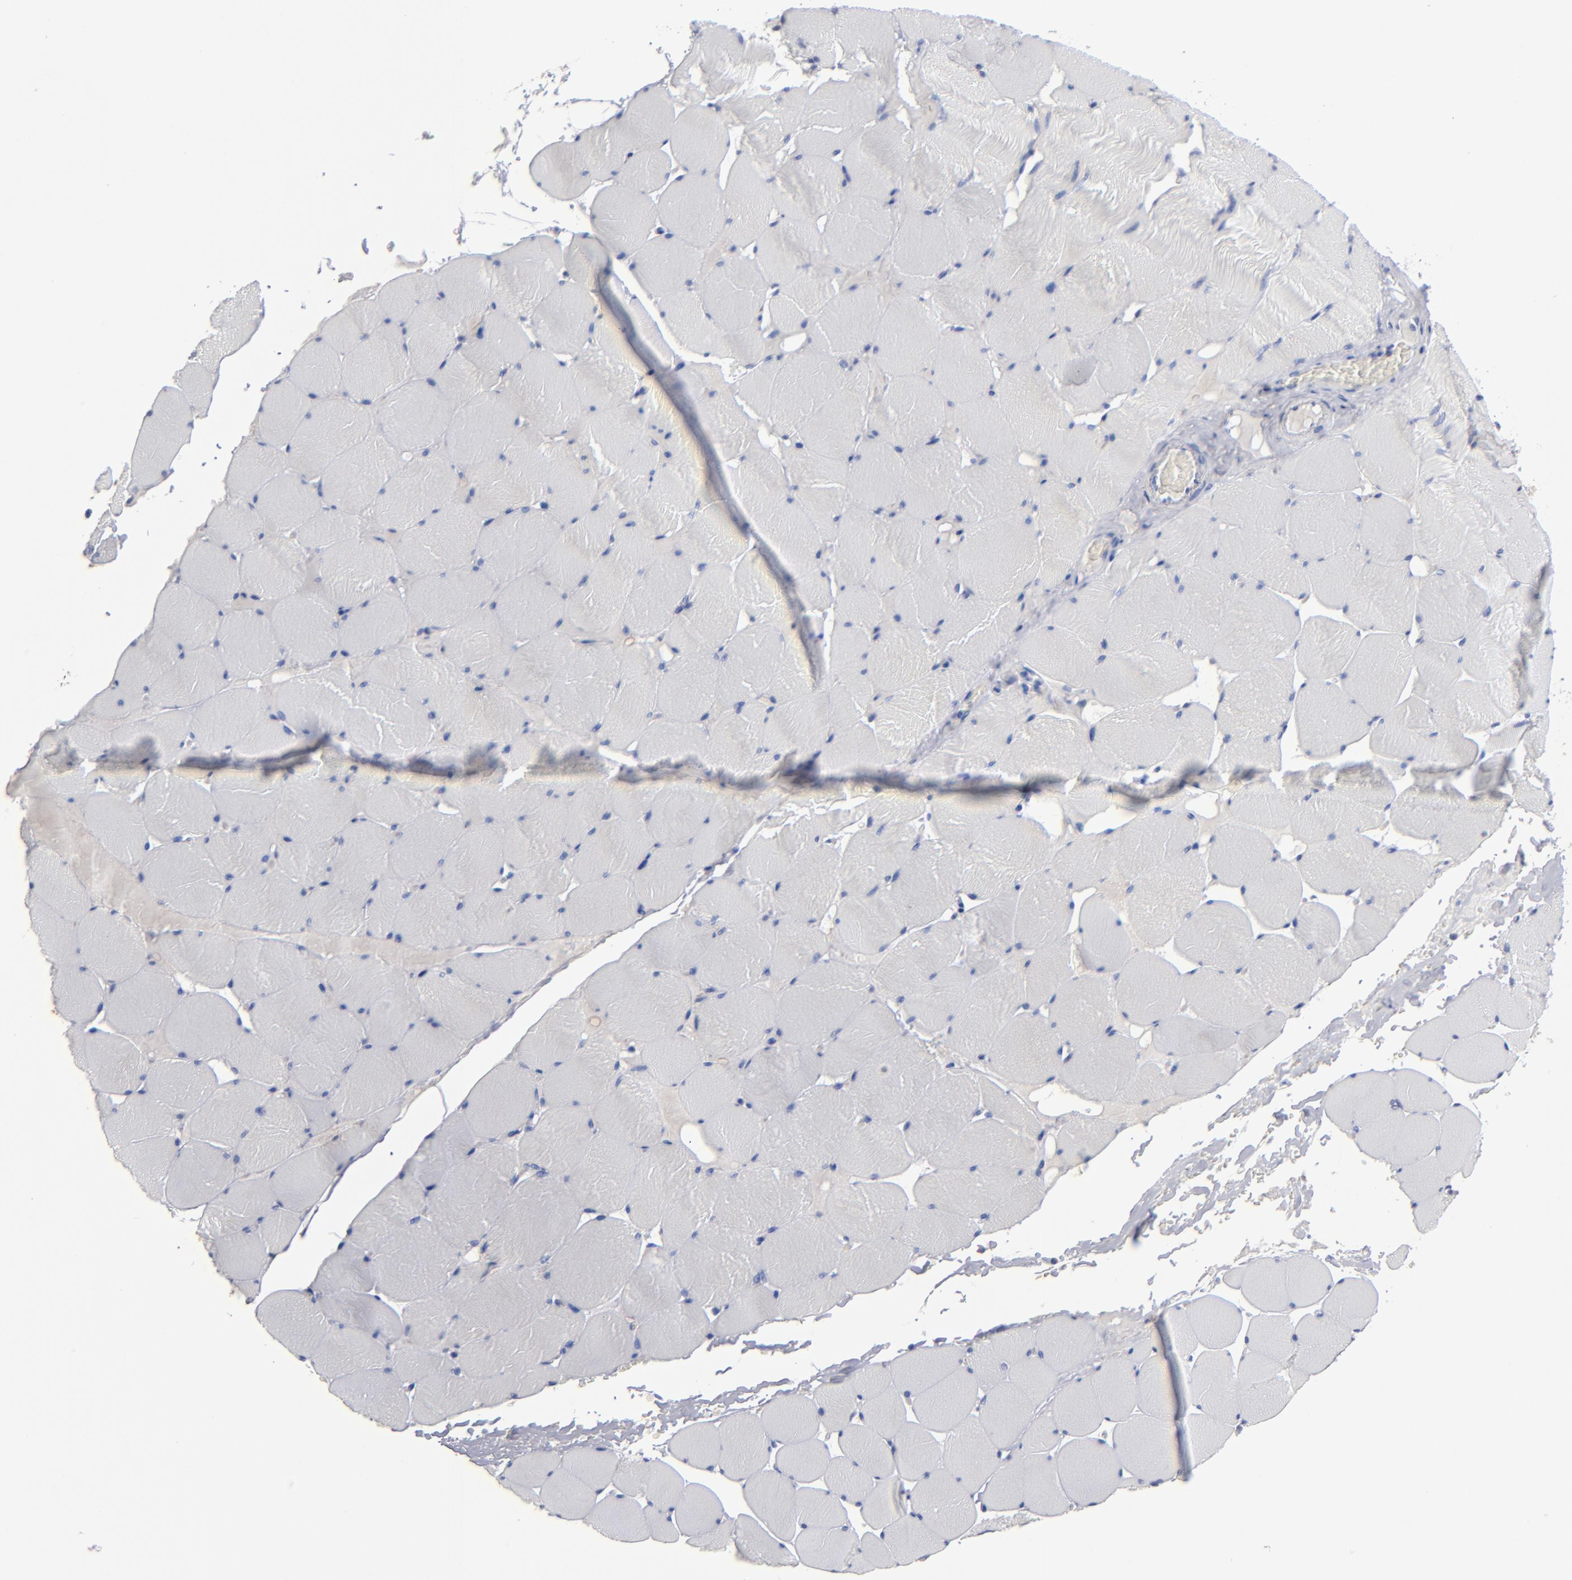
{"staining": {"intensity": "negative", "quantity": "none", "location": "none"}, "tissue": "skeletal muscle", "cell_type": "Myocytes", "image_type": "normal", "snomed": [{"axis": "morphology", "description": "Normal tissue, NOS"}, {"axis": "topography", "description": "Skeletal muscle"}], "caption": "Immunohistochemistry (IHC) image of normal skeletal muscle stained for a protein (brown), which shows no expression in myocytes.", "gene": "RPH3A", "patient": {"sex": "male", "age": 62}}